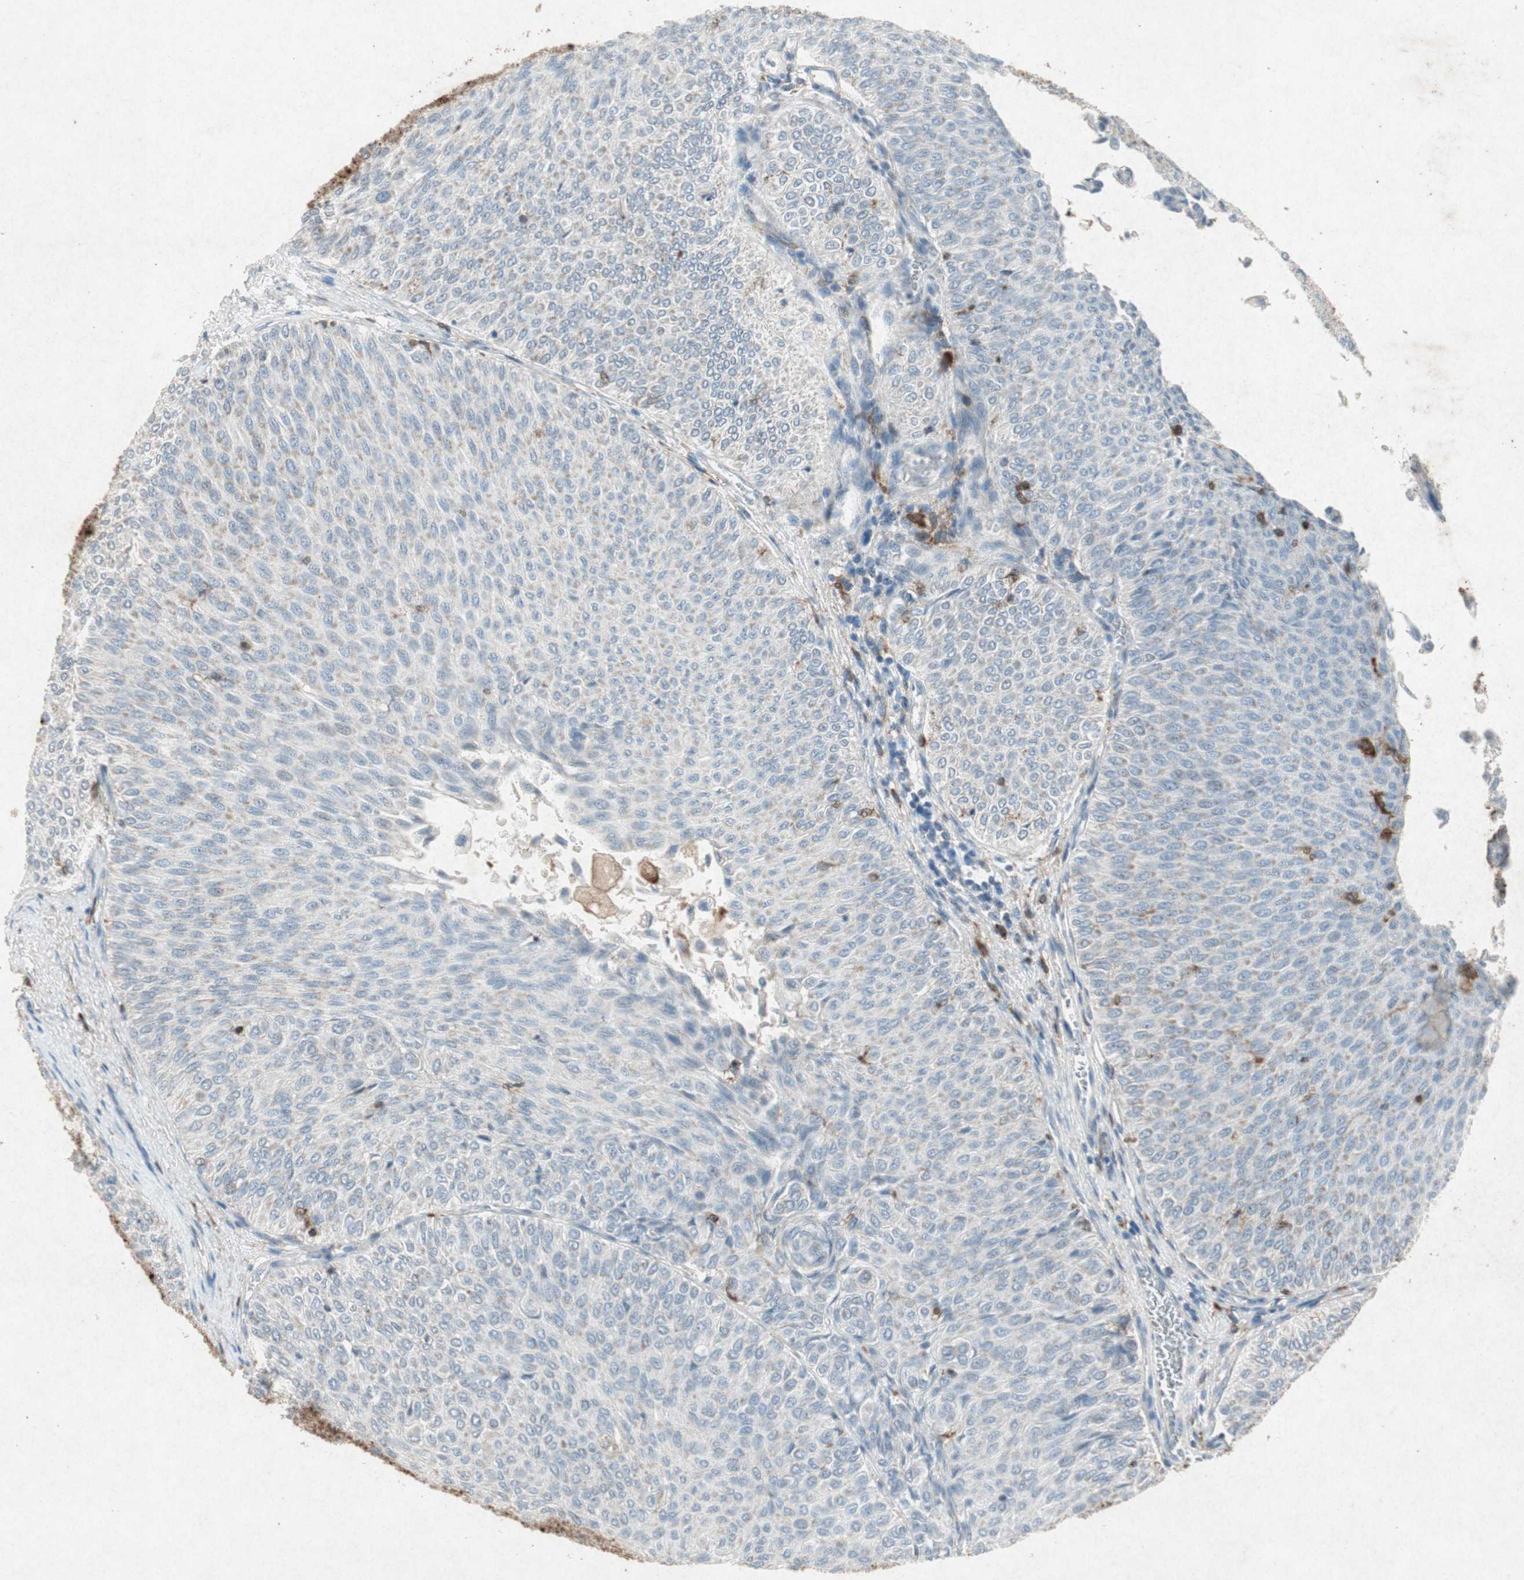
{"staining": {"intensity": "negative", "quantity": "none", "location": "none"}, "tissue": "urothelial cancer", "cell_type": "Tumor cells", "image_type": "cancer", "snomed": [{"axis": "morphology", "description": "Urothelial carcinoma, Low grade"}, {"axis": "topography", "description": "Urinary bladder"}], "caption": "Low-grade urothelial carcinoma was stained to show a protein in brown. There is no significant staining in tumor cells.", "gene": "TYROBP", "patient": {"sex": "male", "age": 78}}